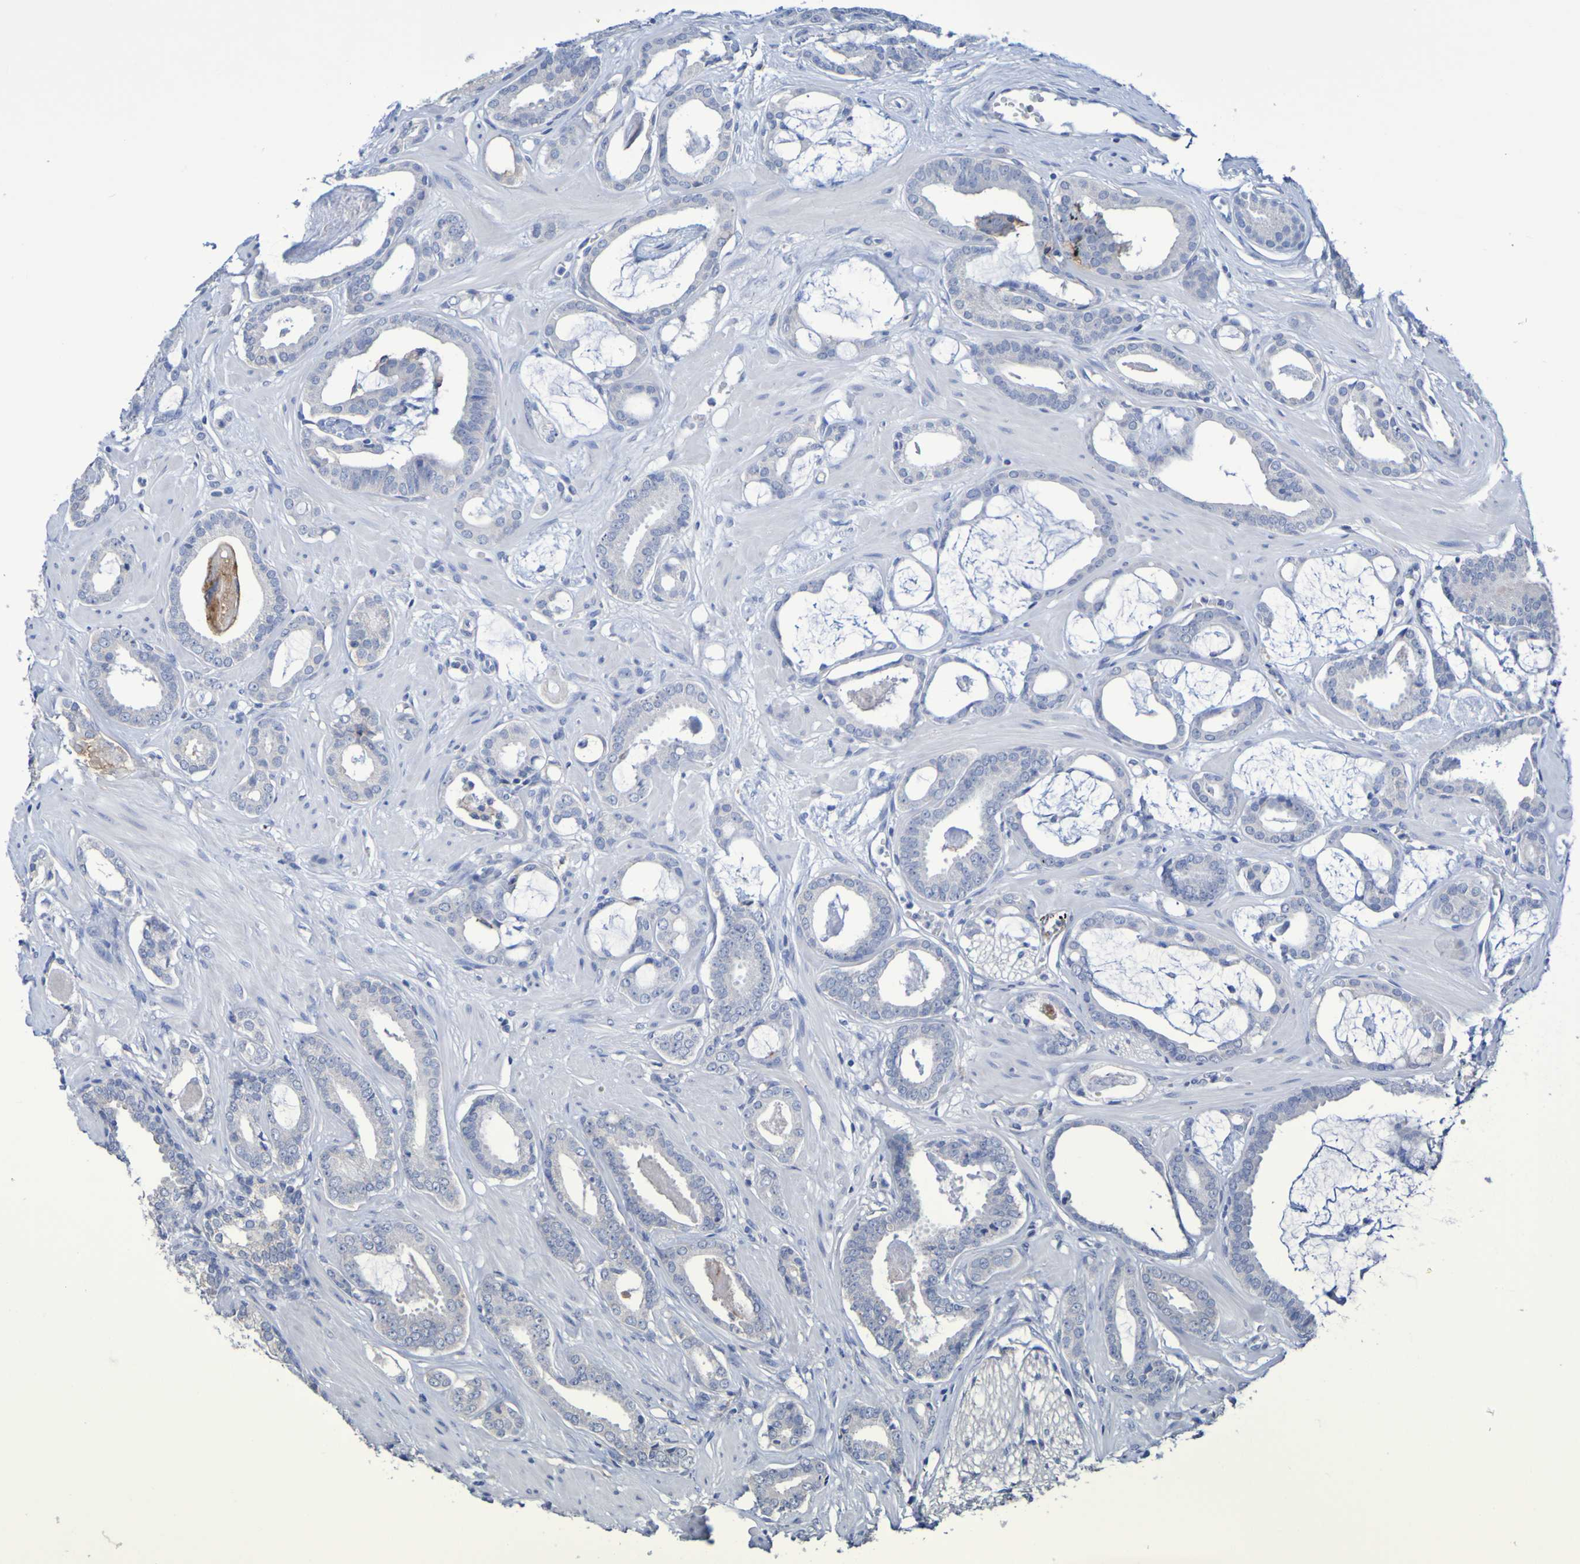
{"staining": {"intensity": "negative", "quantity": "none", "location": "none"}, "tissue": "prostate cancer", "cell_type": "Tumor cells", "image_type": "cancer", "snomed": [{"axis": "morphology", "description": "Adenocarcinoma, Low grade"}, {"axis": "topography", "description": "Prostate"}], "caption": "The immunohistochemistry (IHC) micrograph has no significant expression in tumor cells of low-grade adenocarcinoma (prostate) tissue. The staining is performed using DAB brown chromogen with nuclei counter-stained in using hematoxylin.", "gene": "SLC3A2", "patient": {"sex": "male", "age": 53}}